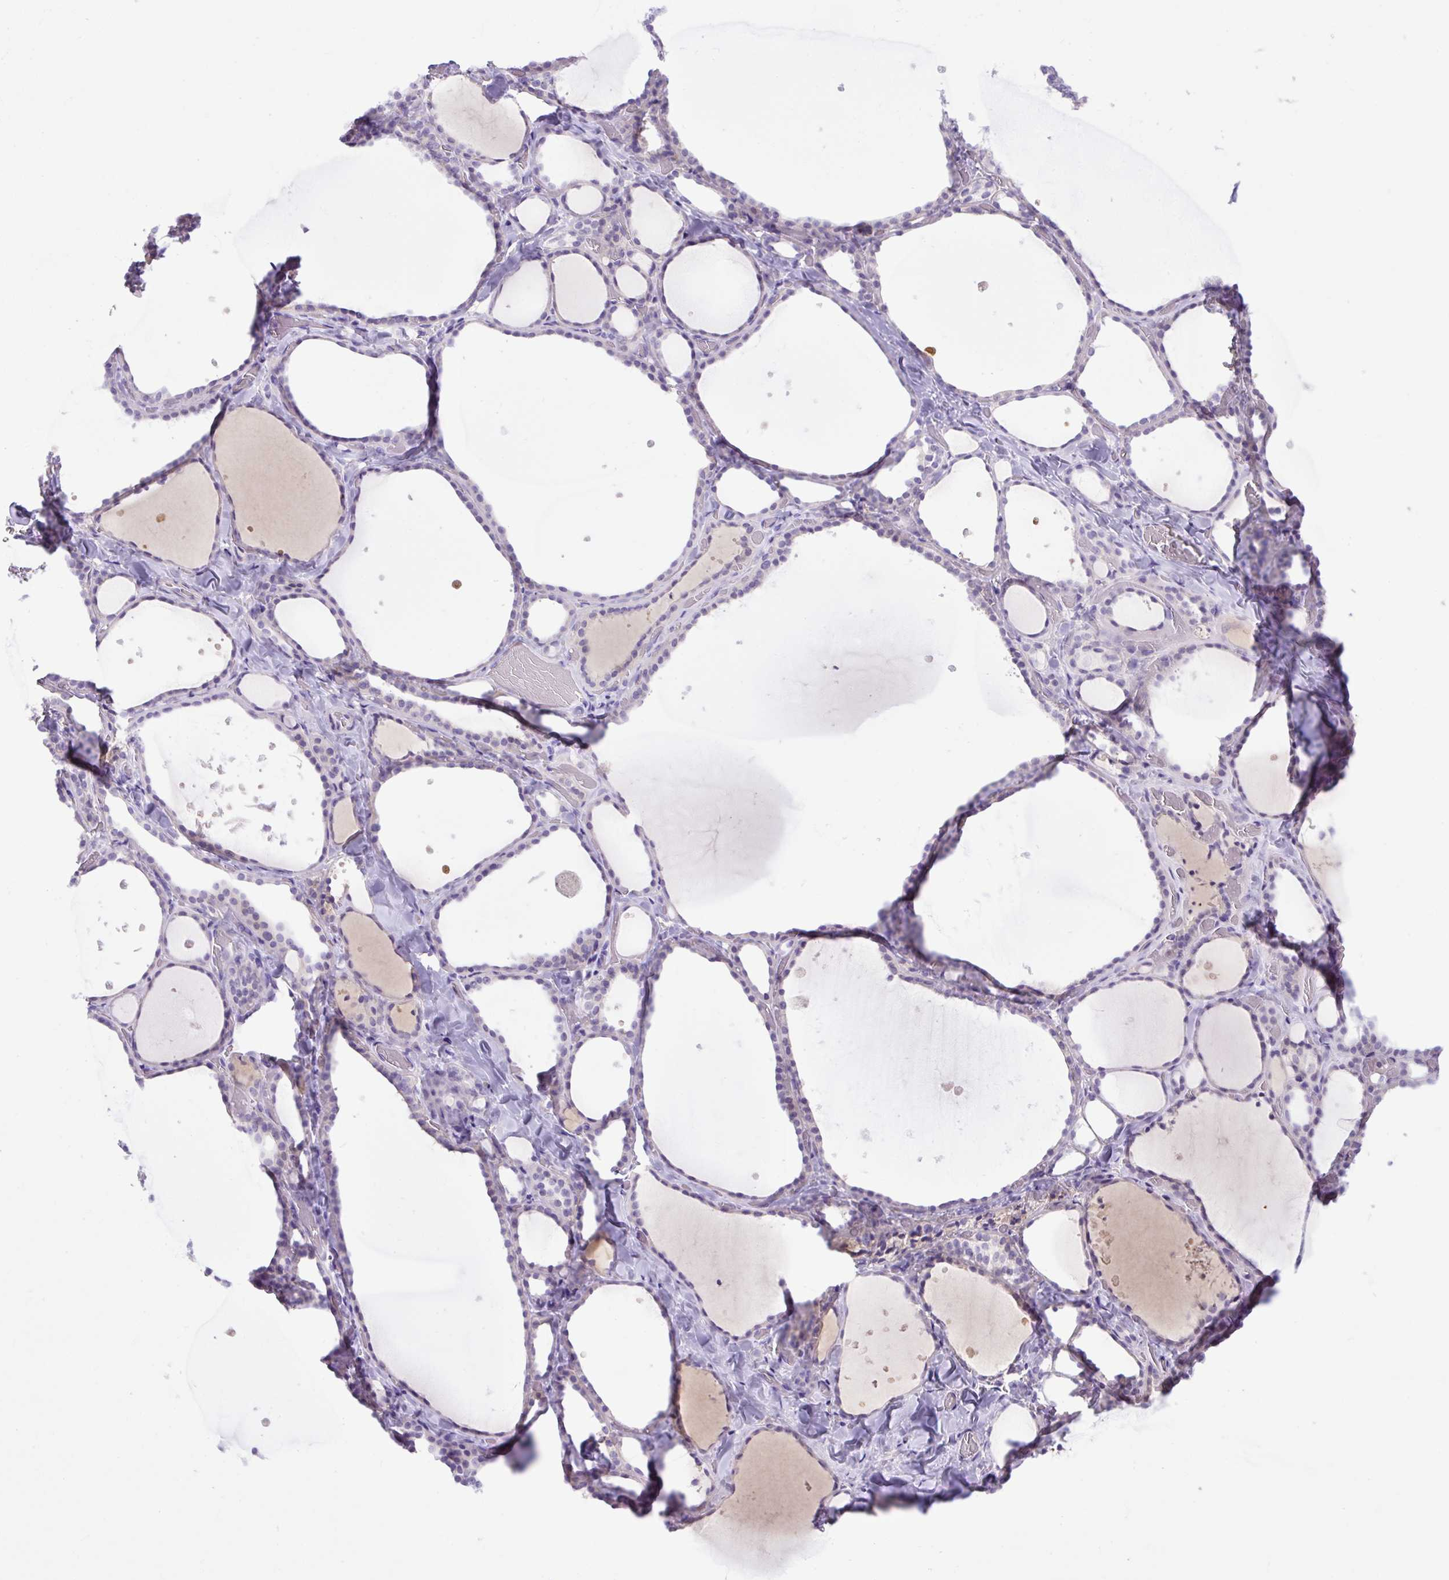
{"staining": {"intensity": "weak", "quantity": "<25%", "location": "cytoplasmic/membranous"}, "tissue": "thyroid gland", "cell_type": "Glandular cells", "image_type": "normal", "snomed": [{"axis": "morphology", "description": "Normal tissue, NOS"}, {"axis": "topography", "description": "Thyroid gland"}], "caption": "DAB (3,3'-diaminobenzidine) immunohistochemical staining of normal human thyroid gland shows no significant staining in glandular cells. (DAB (3,3'-diaminobenzidine) immunohistochemistry with hematoxylin counter stain).", "gene": "SPTBN5", "patient": {"sex": "female", "age": 36}}